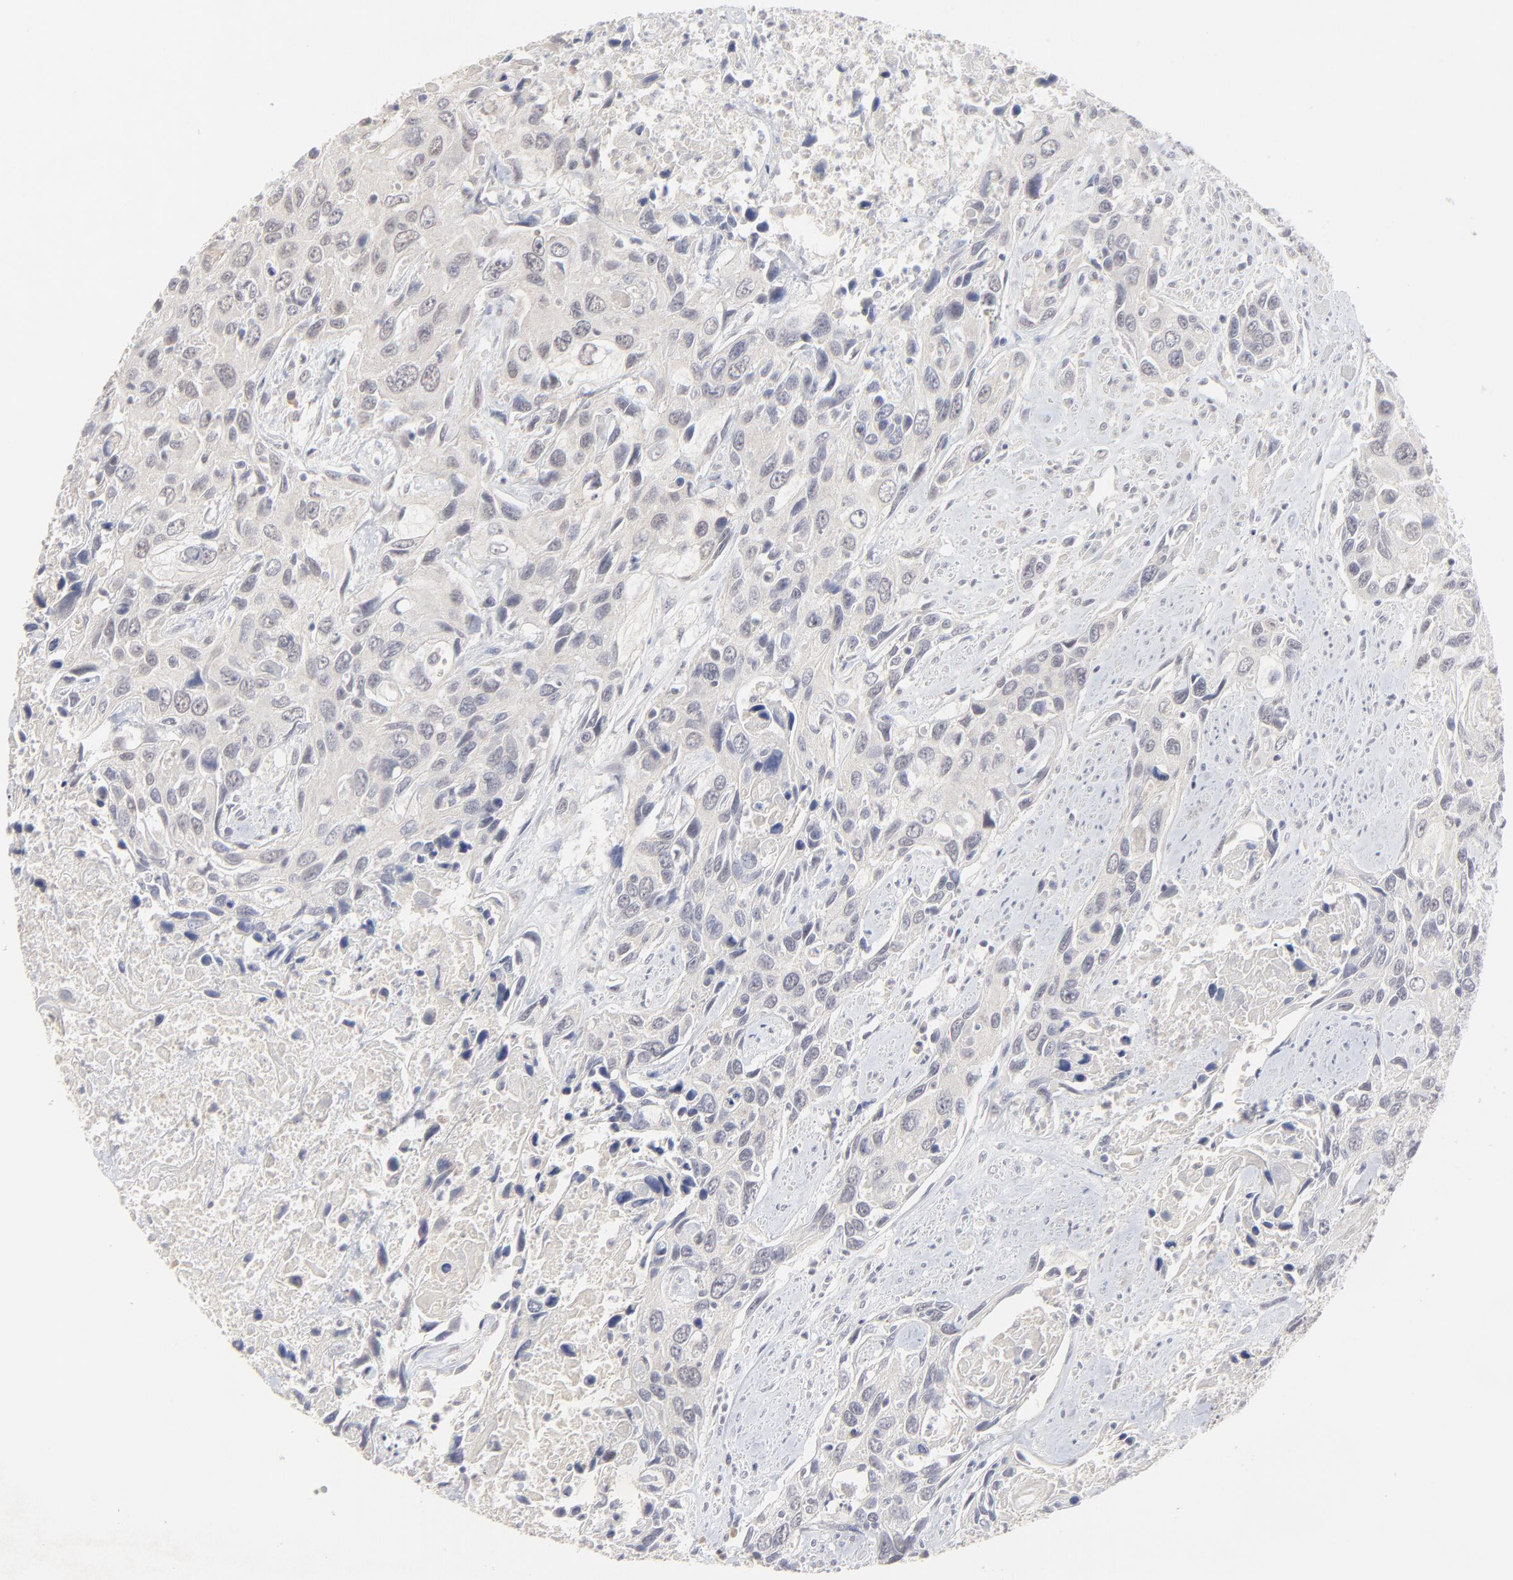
{"staining": {"intensity": "negative", "quantity": "none", "location": "none"}, "tissue": "urothelial cancer", "cell_type": "Tumor cells", "image_type": "cancer", "snomed": [{"axis": "morphology", "description": "Urothelial carcinoma, High grade"}, {"axis": "topography", "description": "Urinary bladder"}], "caption": "Tumor cells are negative for brown protein staining in urothelial cancer.", "gene": "FAM199X", "patient": {"sex": "male", "age": 71}}